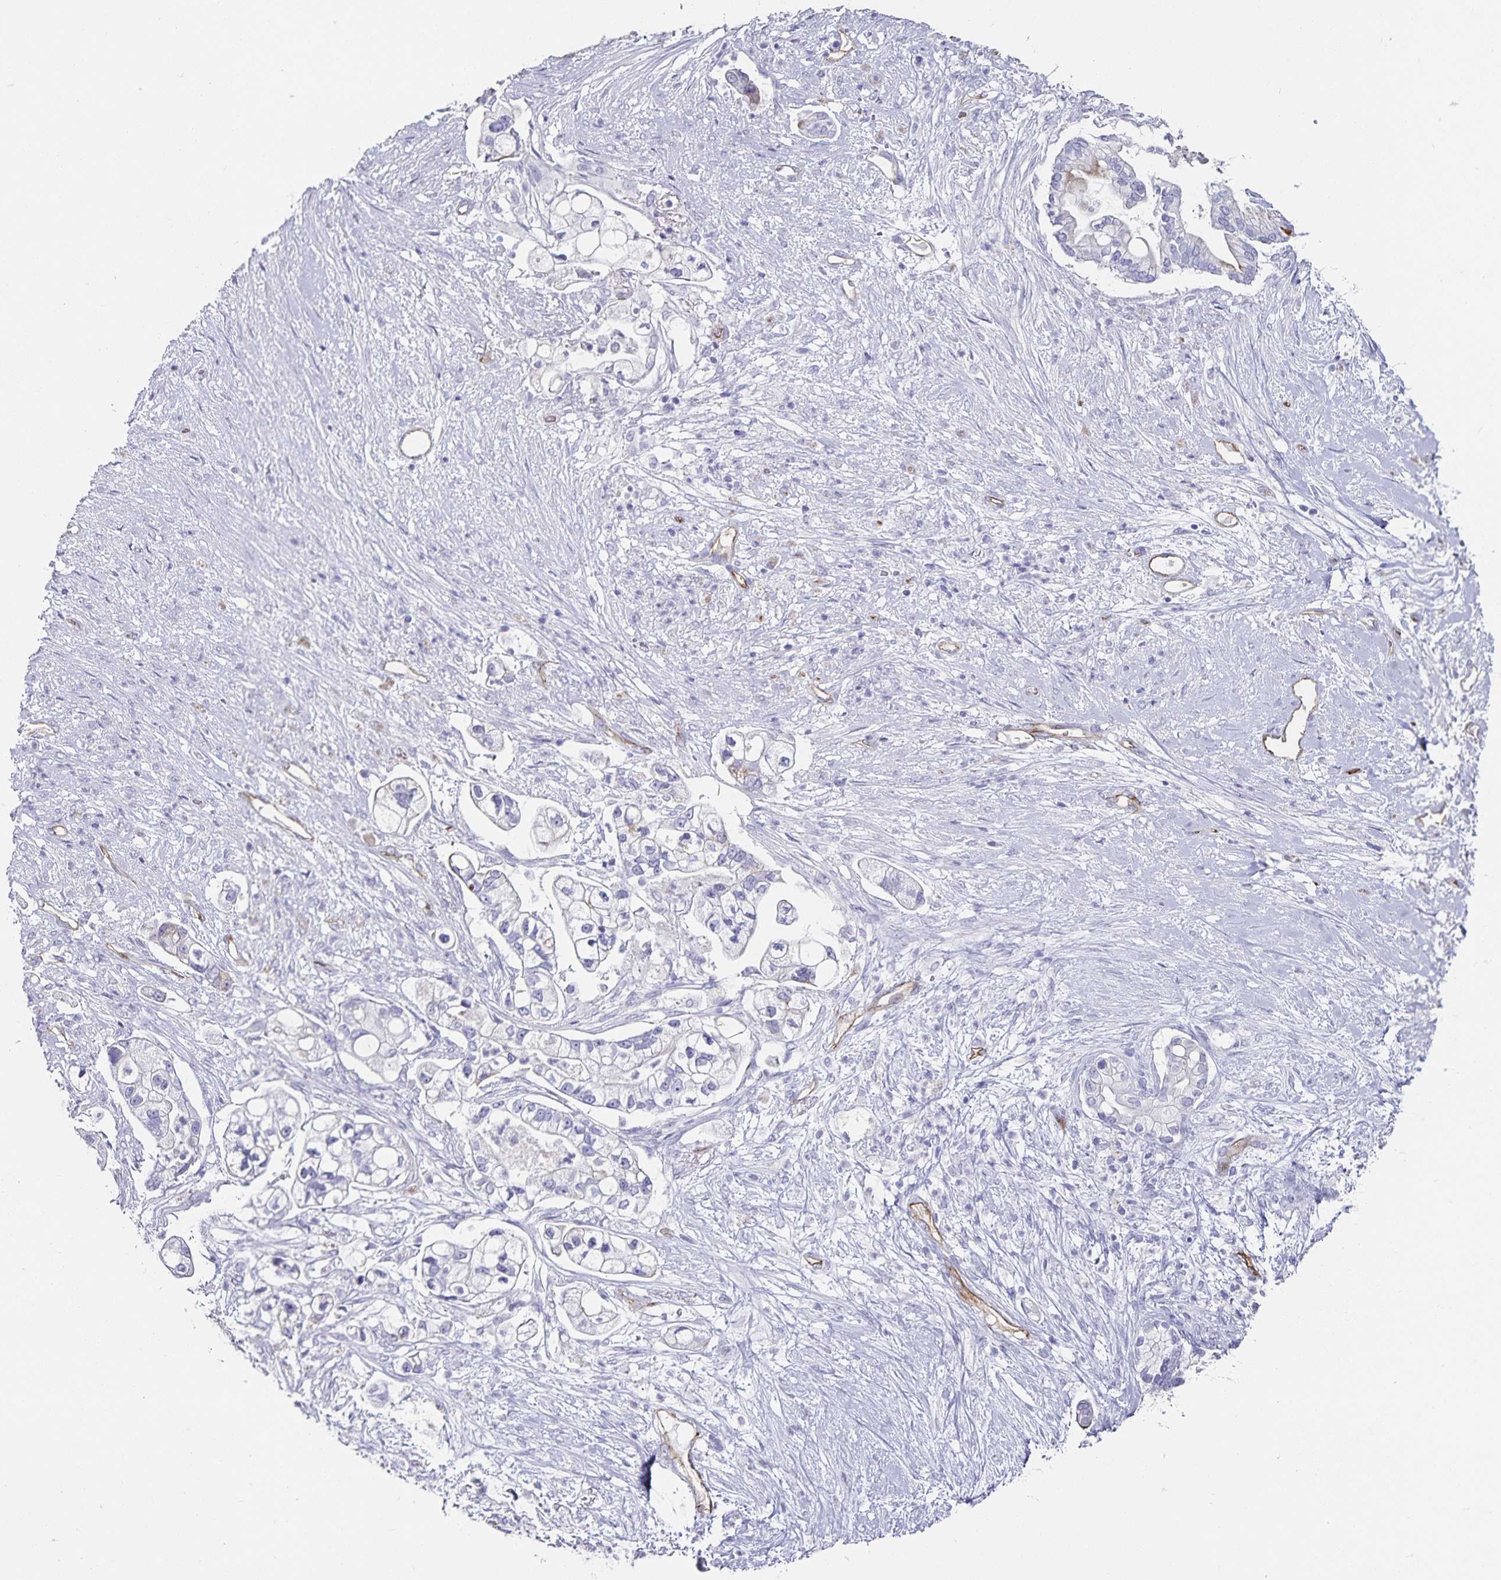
{"staining": {"intensity": "weak", "quantity": "<25%", "location": "cytoplasmic/membranous"}, "tissue": "pancreatic cancer", "cell_type": "Tumor cells", "image_type": "cancer", "snomed": [{"axis": "morphology", "description": "Adenocarcinoma, NOS"}, {"axis": "topography", "description": "Pancreas"}], "caption": "Immunohistochemistry (IHC) image of adenocarcinoma (pancreatic) stained for a protein (brown), which exhibits no positivity in tumor cells.", "gene": "PODXL", "patient": {"sex": "female", "age": 69}}